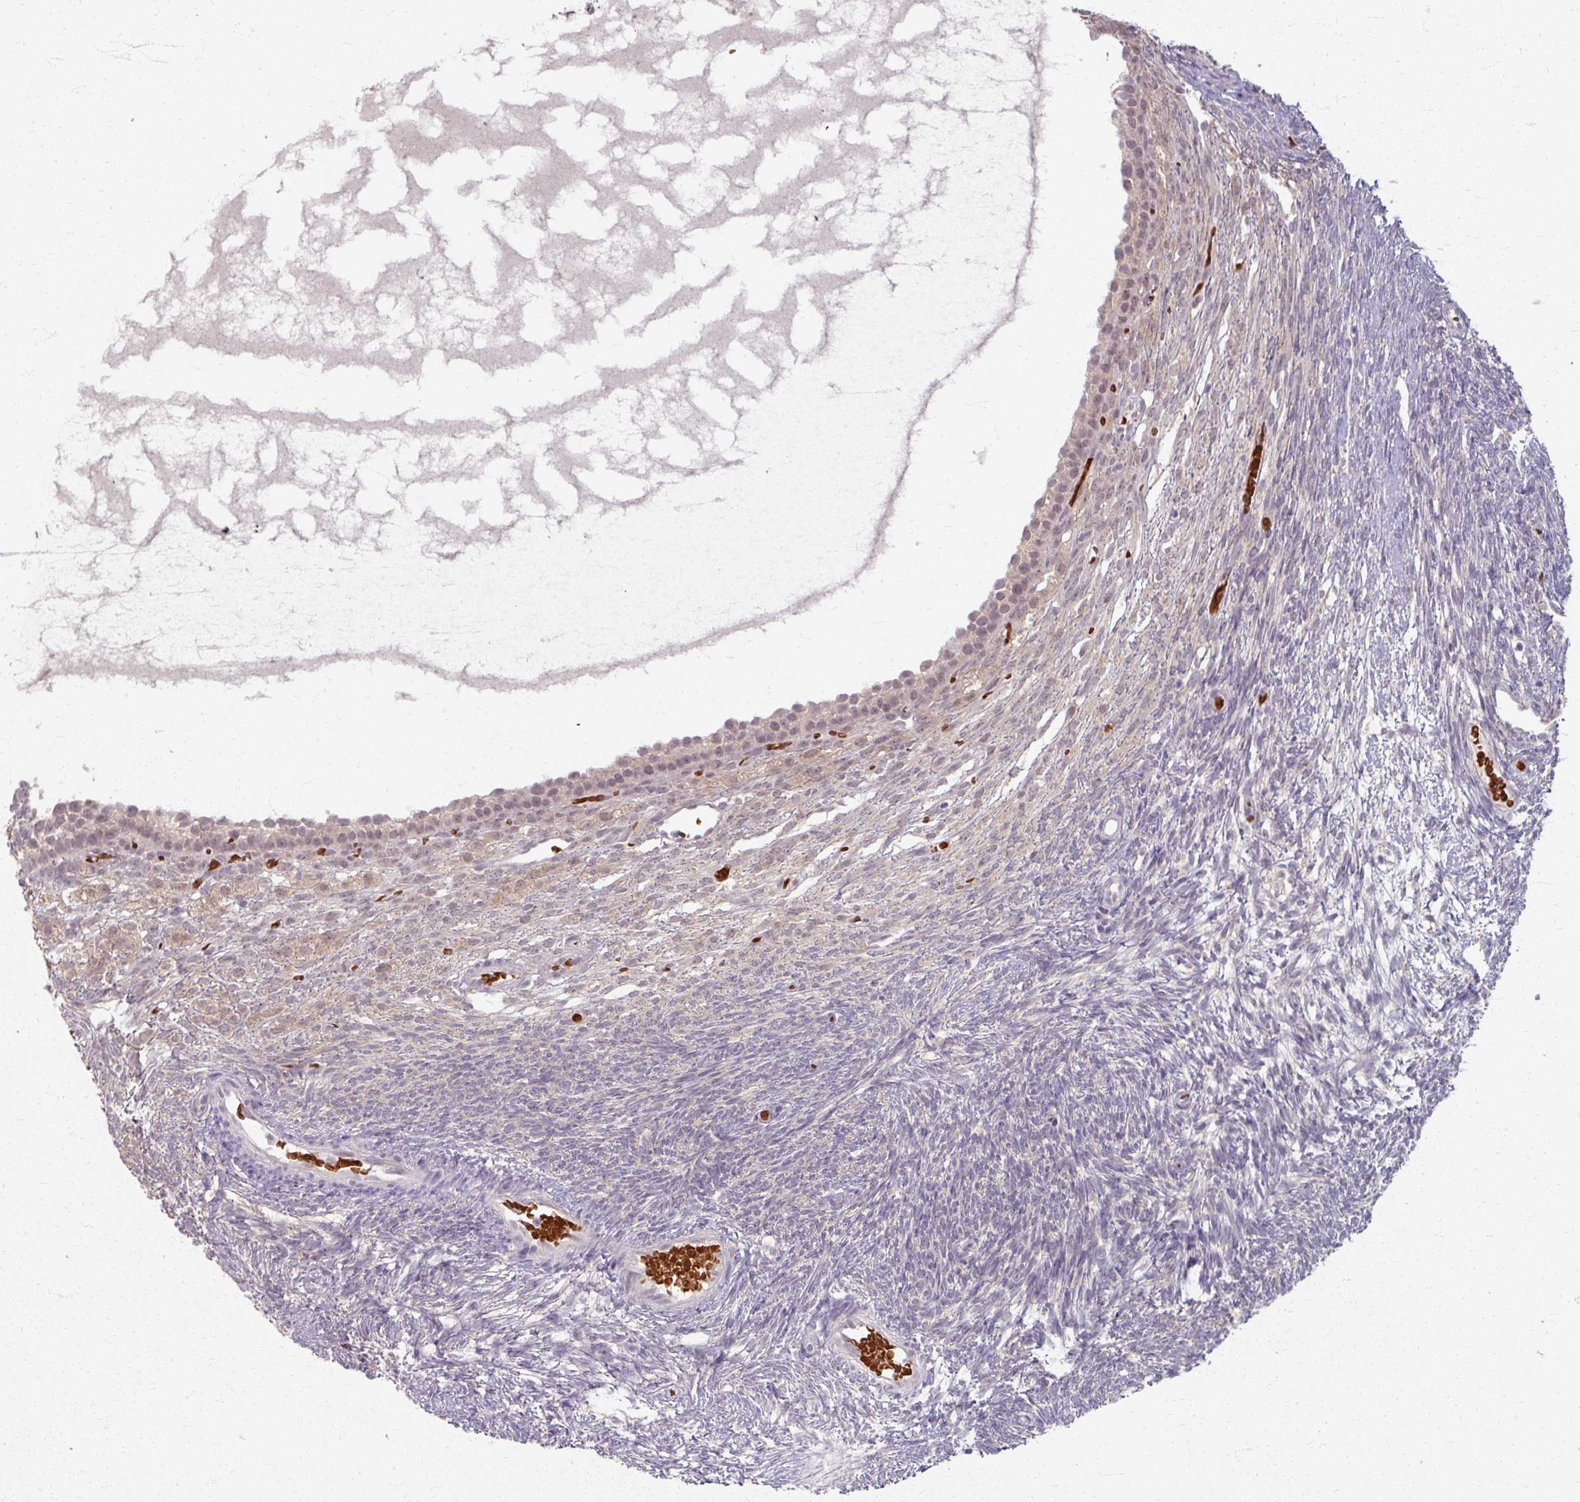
{"staining": {"intensity": "moderate", "quantity": ">75%", "location": "cytoplasmic/membranous"}, "tissue": "ovary", "cell_type": "Follicle cells", "image_type": "normal", "snomed": [{"axis": "morphology", "description": "Normal tissue, NOS"}, {"axis": "topography", "description": "Ovary"}], "caption": "Immunohistochemical staining of normal human ovary displays moderate cytoplasmic/membranous protein staining in approximately >75% of follicle cells.", "gene": "KMT5C", "patient": {"sex": "female", "age": 39}}